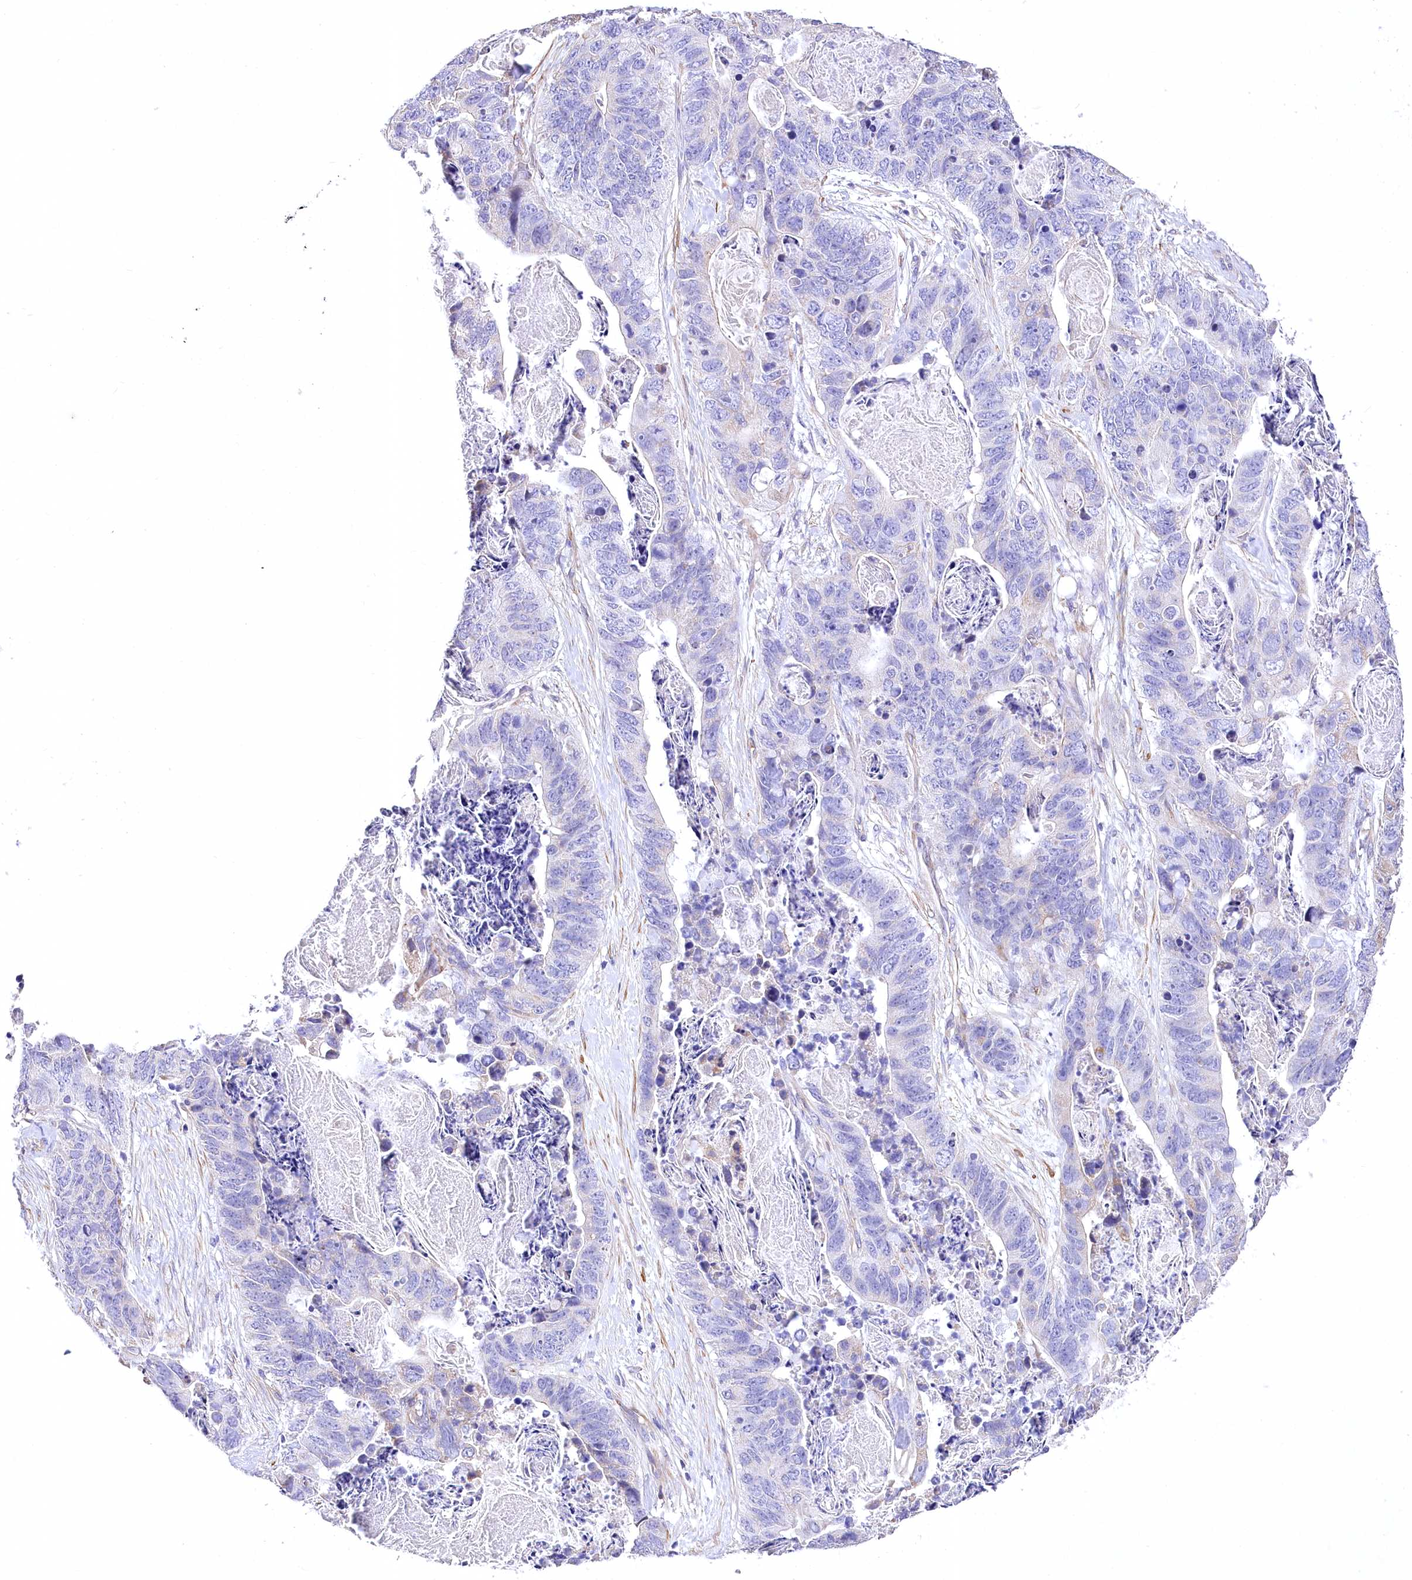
{"staining": {"intensity": "negative", "quantity": "none", "location": "none"}, "tissue": "stomach cancer", "cell_type": "Tumor cells", "image_type": "cancer", "snomed": [{"axis": "morphology", "description": "Adenocarcinoma, NOS"}, {"axis": "topography", "description": "Stomach"}], "caption": "Immunohistochemical staining of human adenocarcinoma (stomach) shows no significant positivity in tumor cells. (Stains: DAB immunohistochemistry with hematoxylin counter stain, Microscopy: brightfield microscopy at high magnification).", "gene": "RDH16", "patient": {"sex": "female", "age": 89}}